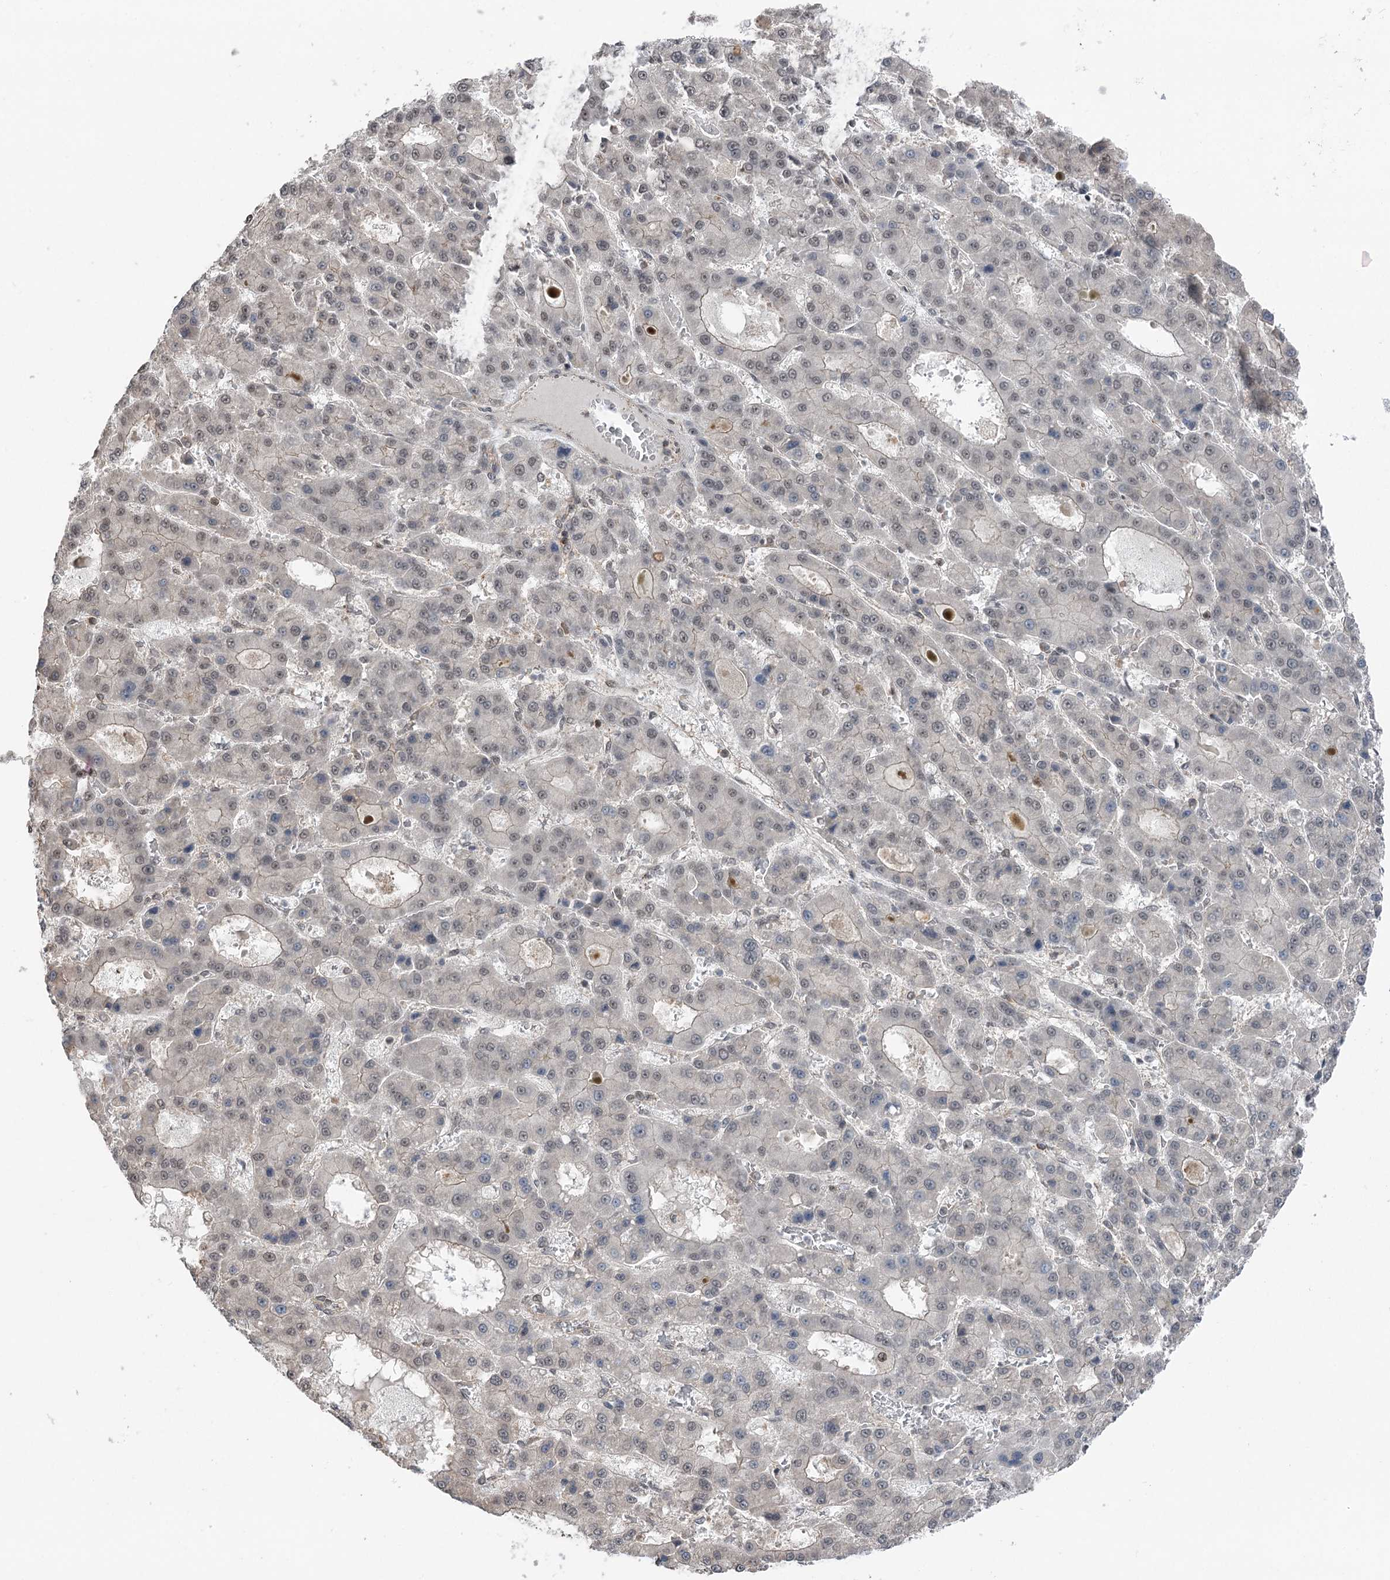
{"staining": {"intensity": "moderate", "quantity": "<25%", "location": "cytoplasmic/membranous"}, "tissue": "liver cancer", "cell_type": "Tumor cells", "image_type": "cancer", "snomed": [{"axis": "morphology", "description": "Carcinoma, Hepatocellular, NOS"}, {"axis": "topography", "description": "Liver"}], "caption": "Liver cancer (hepatocellular carcinoma) stained with a brown dye displays moderate cytoplasmic/membranous positive staining in about <25% of tumor cells.", "gene": "CCSER2", "patient": {"sex": "male", "age": 70}}